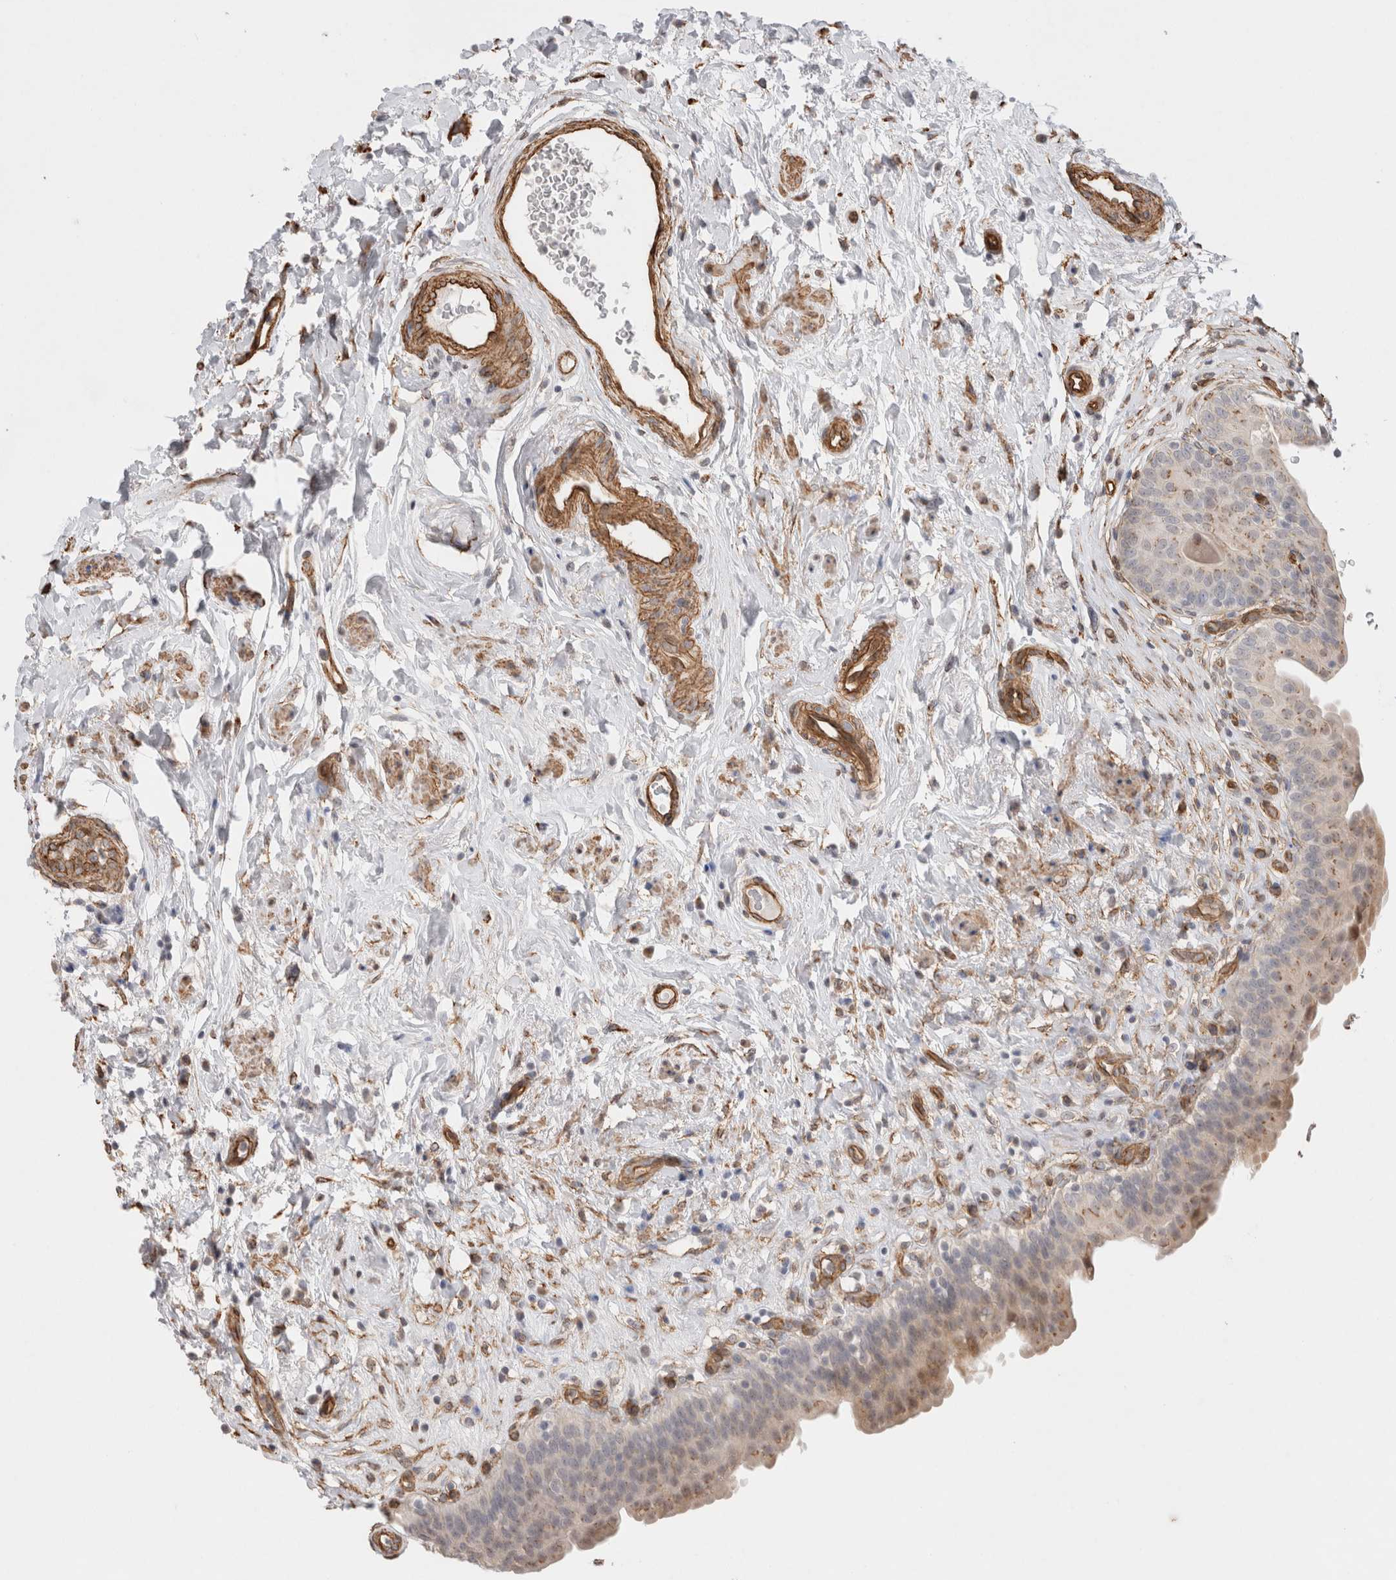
{"staining": {"intensity": "moderate", "quantity": "25%-75%", "location": "cytoplasmic/membranous"}, "tissue": "urinary bladder", "cell_type": "Urothelial cells", "image_type": "normal", "snomed": [{"axis": "morphology", "description": "Normal tissue, NOS"}, {"axis": "topography", "description": "Urinary bladder"}], "caption": "Moderate cytoplasmic/membranous expression is identified in approximately 25%-75% of urothelial cells in normal urinary bladder.", "gene": "CAAP1", "patient": {"sex": "male", "age": 83}}